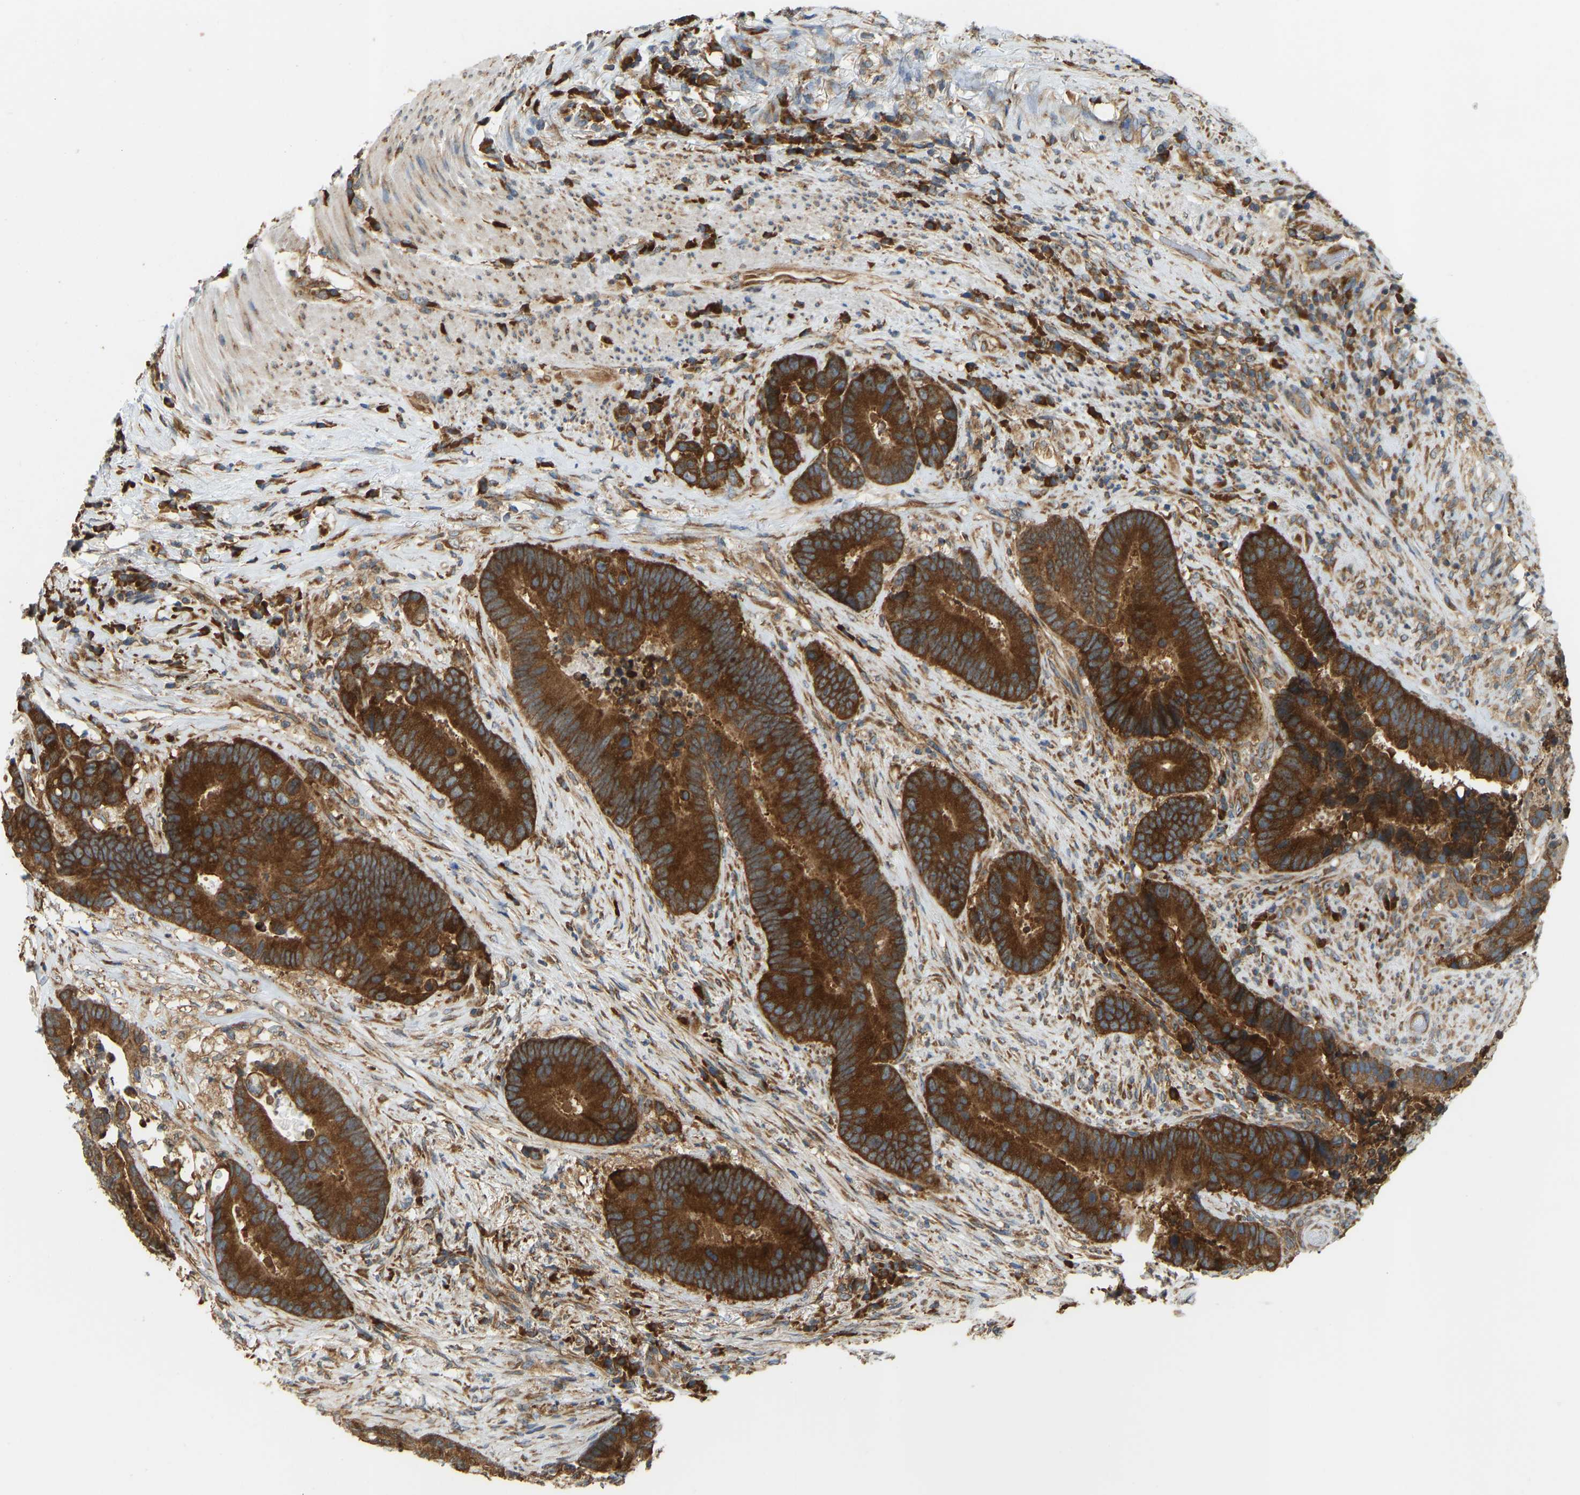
{"staining": {"intensity": "strong", "quantity": ">75%", "location": "cytoplasmic/membranous"}, "tissue": "colorectal cancer", "cell_type": "Tumor cells", "image_type": "cancer", "snomed": [{"axis": "morphology", "description": "Adenocarcinoma, NOS"}, {"axis": "topography", "description": "Rectum"}], "caption": "Colorectal adenocarcinoma was stained to show a protein in brown. There is high levels of strong cytoplasmic/membranous positivity in about >75% of tumor cells. Nuclei are stained in blue.", "gene": "RPS6KB2", "patient": {"sex": "female", "age": 89}}